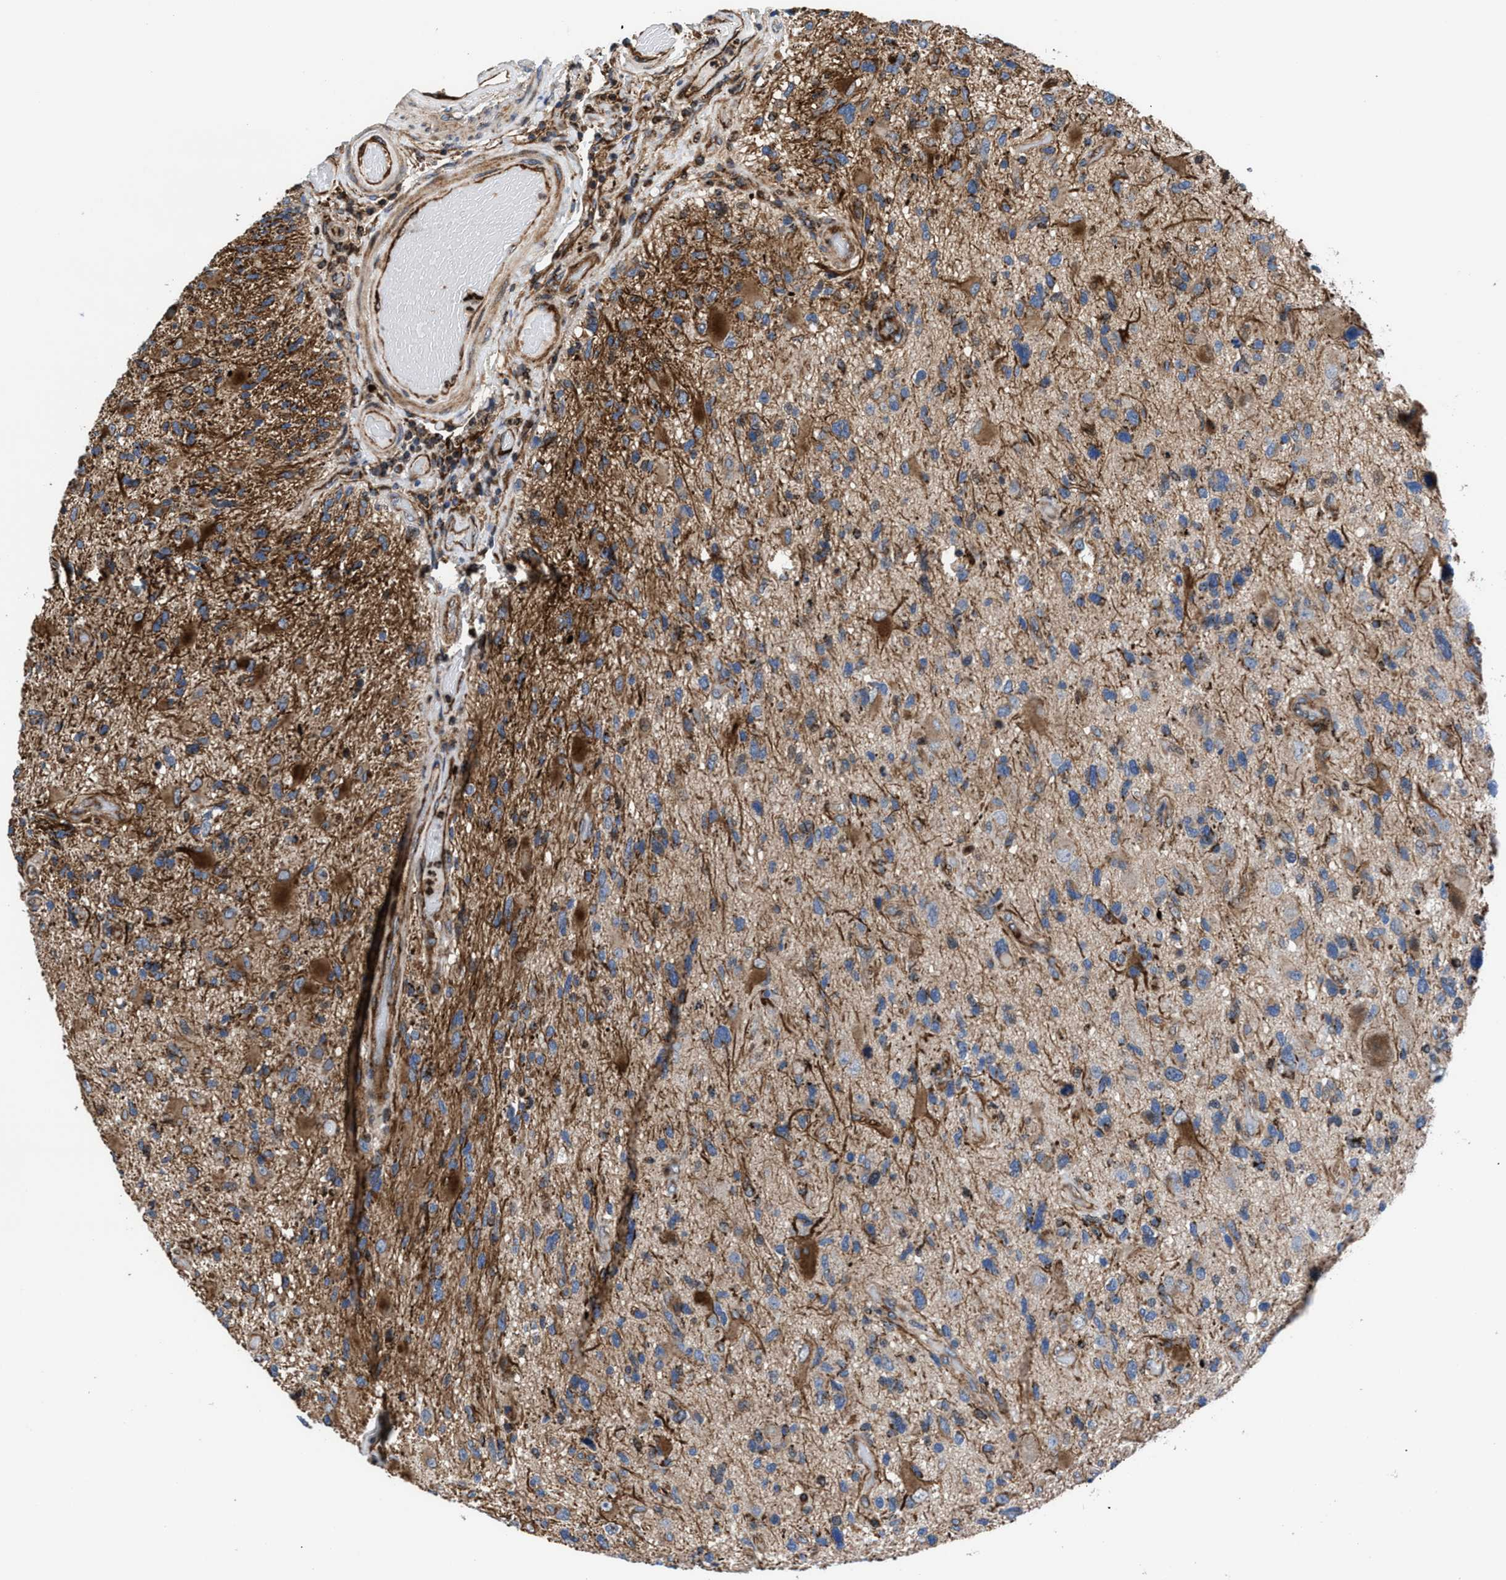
{"staining": {"intensity": "moderate", "quantity": "25%-75%", "location": "cytoplasmic/membranous"}, "tissue": "glioma", "cell_type": "Tumor cells", "image_type": "cancer", "snomed": [{"axis": "morphology", "description": "Glioma, malignant, High grade"}, {"axis": "topography", "description": "Brain"}], "caption": "Tumor cells exhibit moderate cytoplasmic/membranous expression in approximately 25%-75% of cells in high-grade glioma (malignant). The protein of interest is stained brown, and the nuclei are stained in blue (DAB IHC with brightfield microscopy, high magnification).", "gene": "PRR15L", "patient": {"sex": "male", "age": 33}}